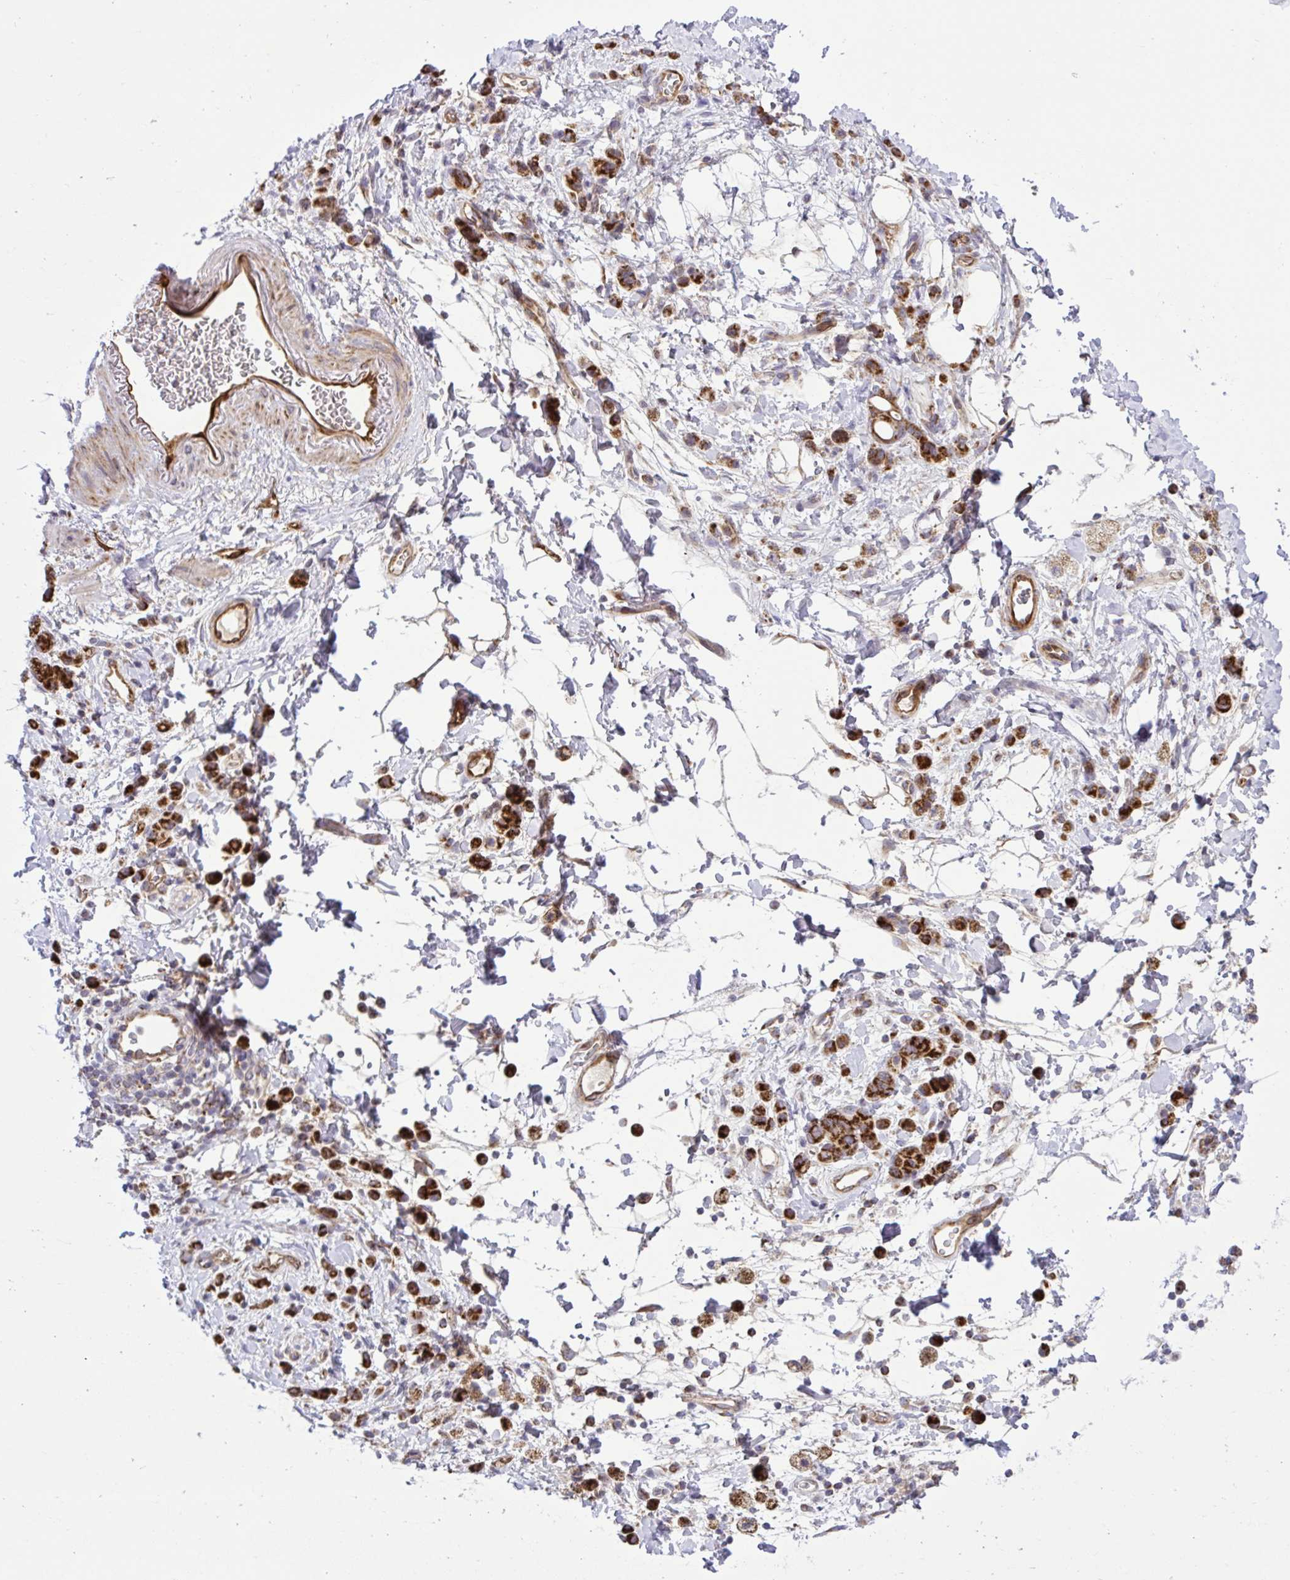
{"staining": {"intensity": "strong", "quantity": ">75%", "location": "cytoplasmic/membranous"}, "tissue": "stomach cancer", "cell_type": "Tumor cells", "image_type": "cancer", "snomed": [{"axis": "morphology", "description": "Adenocarcinoma, NOS"}, {"axis": "topography", "description": "Stomach"}], "caption": "A high-resolution image shows IHC staining of stomach cancer, which exhibits strong cytoplasmic/membranous positivity in about >75% of tumor cells. (Stains: DAB (3,3'-diaminobenzidine) in brown, nuclei in blue, Microscopy: brightfield microscopy at high magnification).", "gene": "LIMS1", "patient": {"sex": "male", "age": 77}}